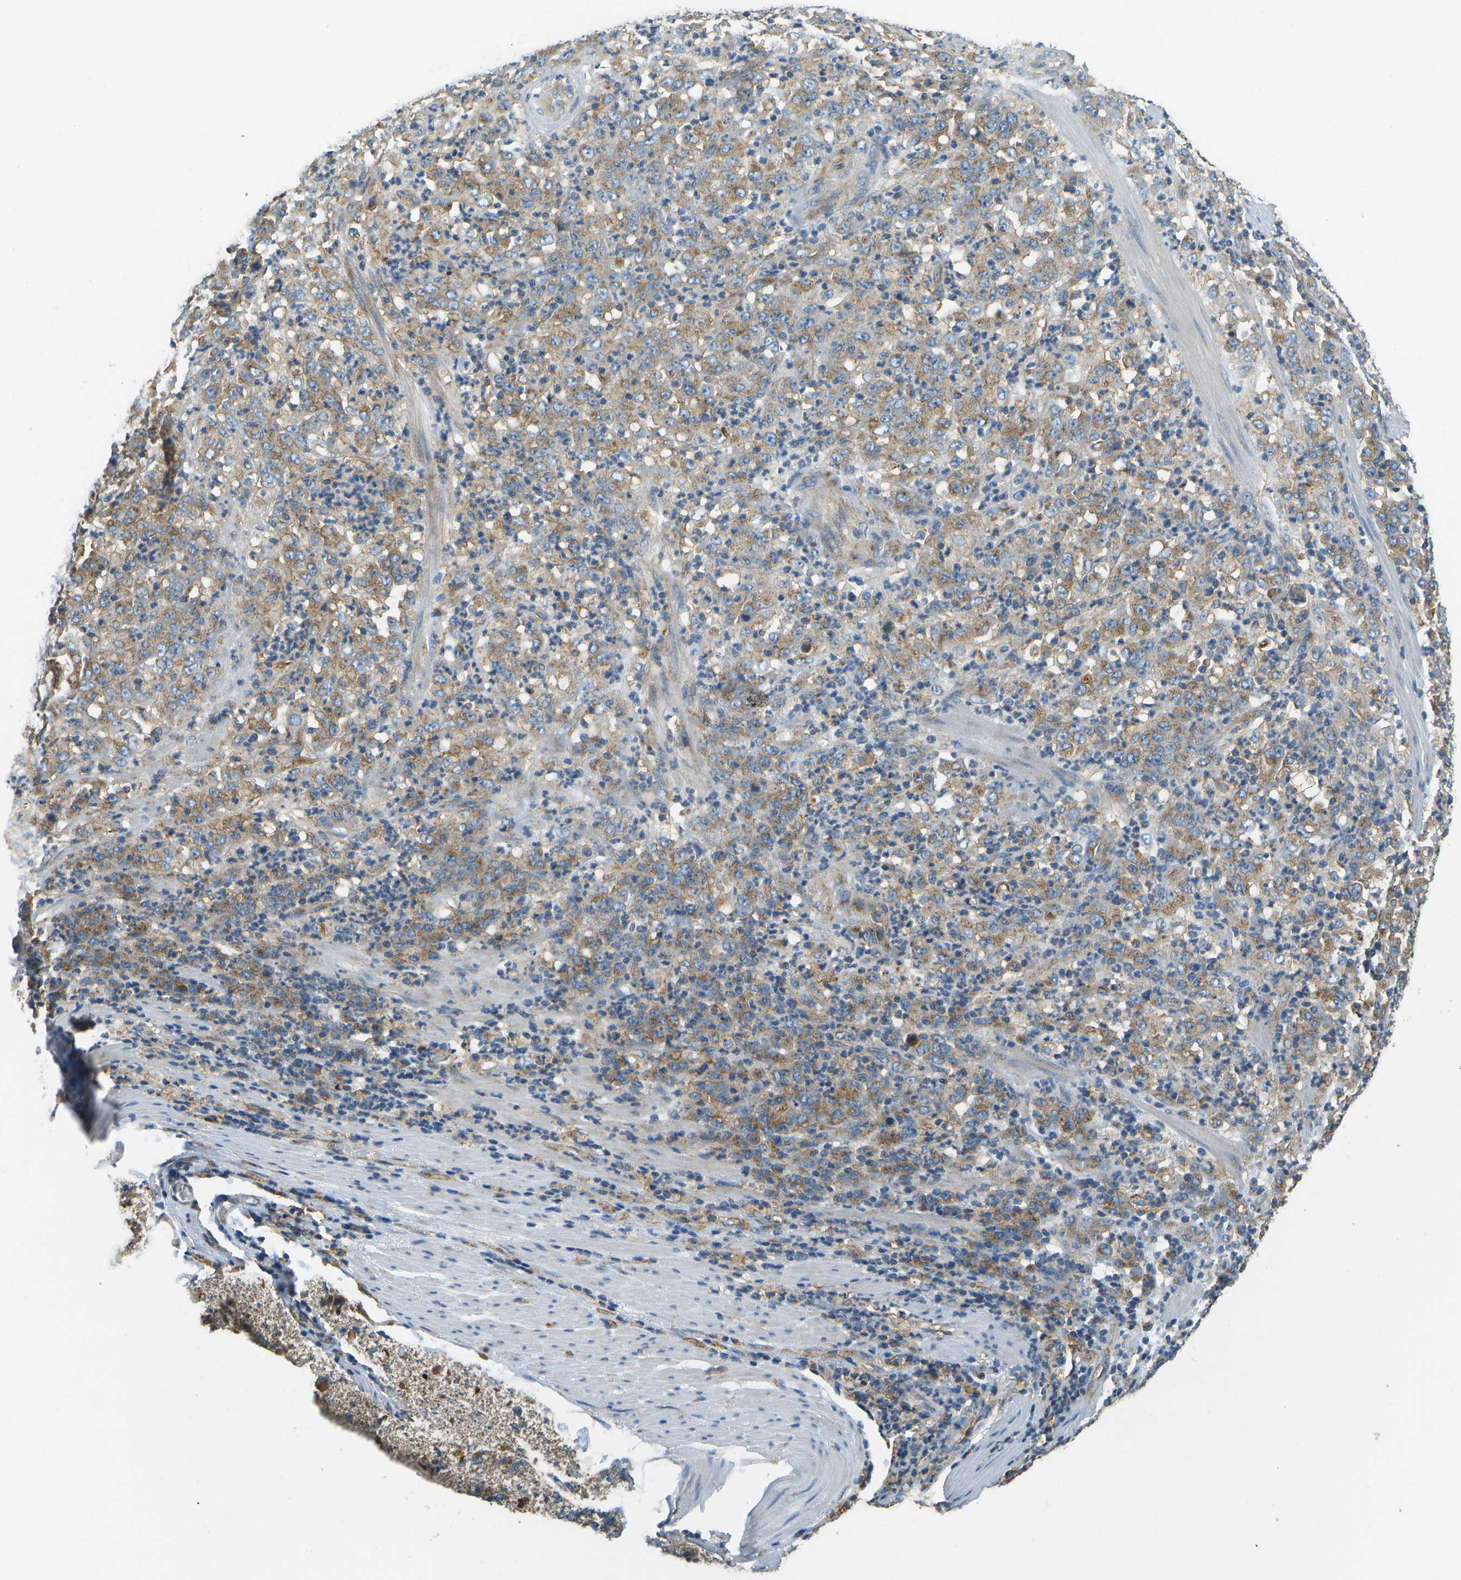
{"staining": {"intensity": "moderate", "quantity": ">75%", "location": "cytoplasmic/membranous"}, "tissue": "stomach cancer", "cell_type": "Tumor cells", "image_type": "cancer", "snomed": [{"axis": "morphology", "description": "Adenocarcinoma, NOS"}, {"axis": "topography", "description": "Stomach, lower"}], "caption": "Stomach adenocarcinoma was stained to show a protein in brown. There is medium levels of moderate cytoplasmic/membranous expression in approximately >75% of tumor cells.", "gene": "CLTC", "patient": {"sex": "female", "age": 71}}